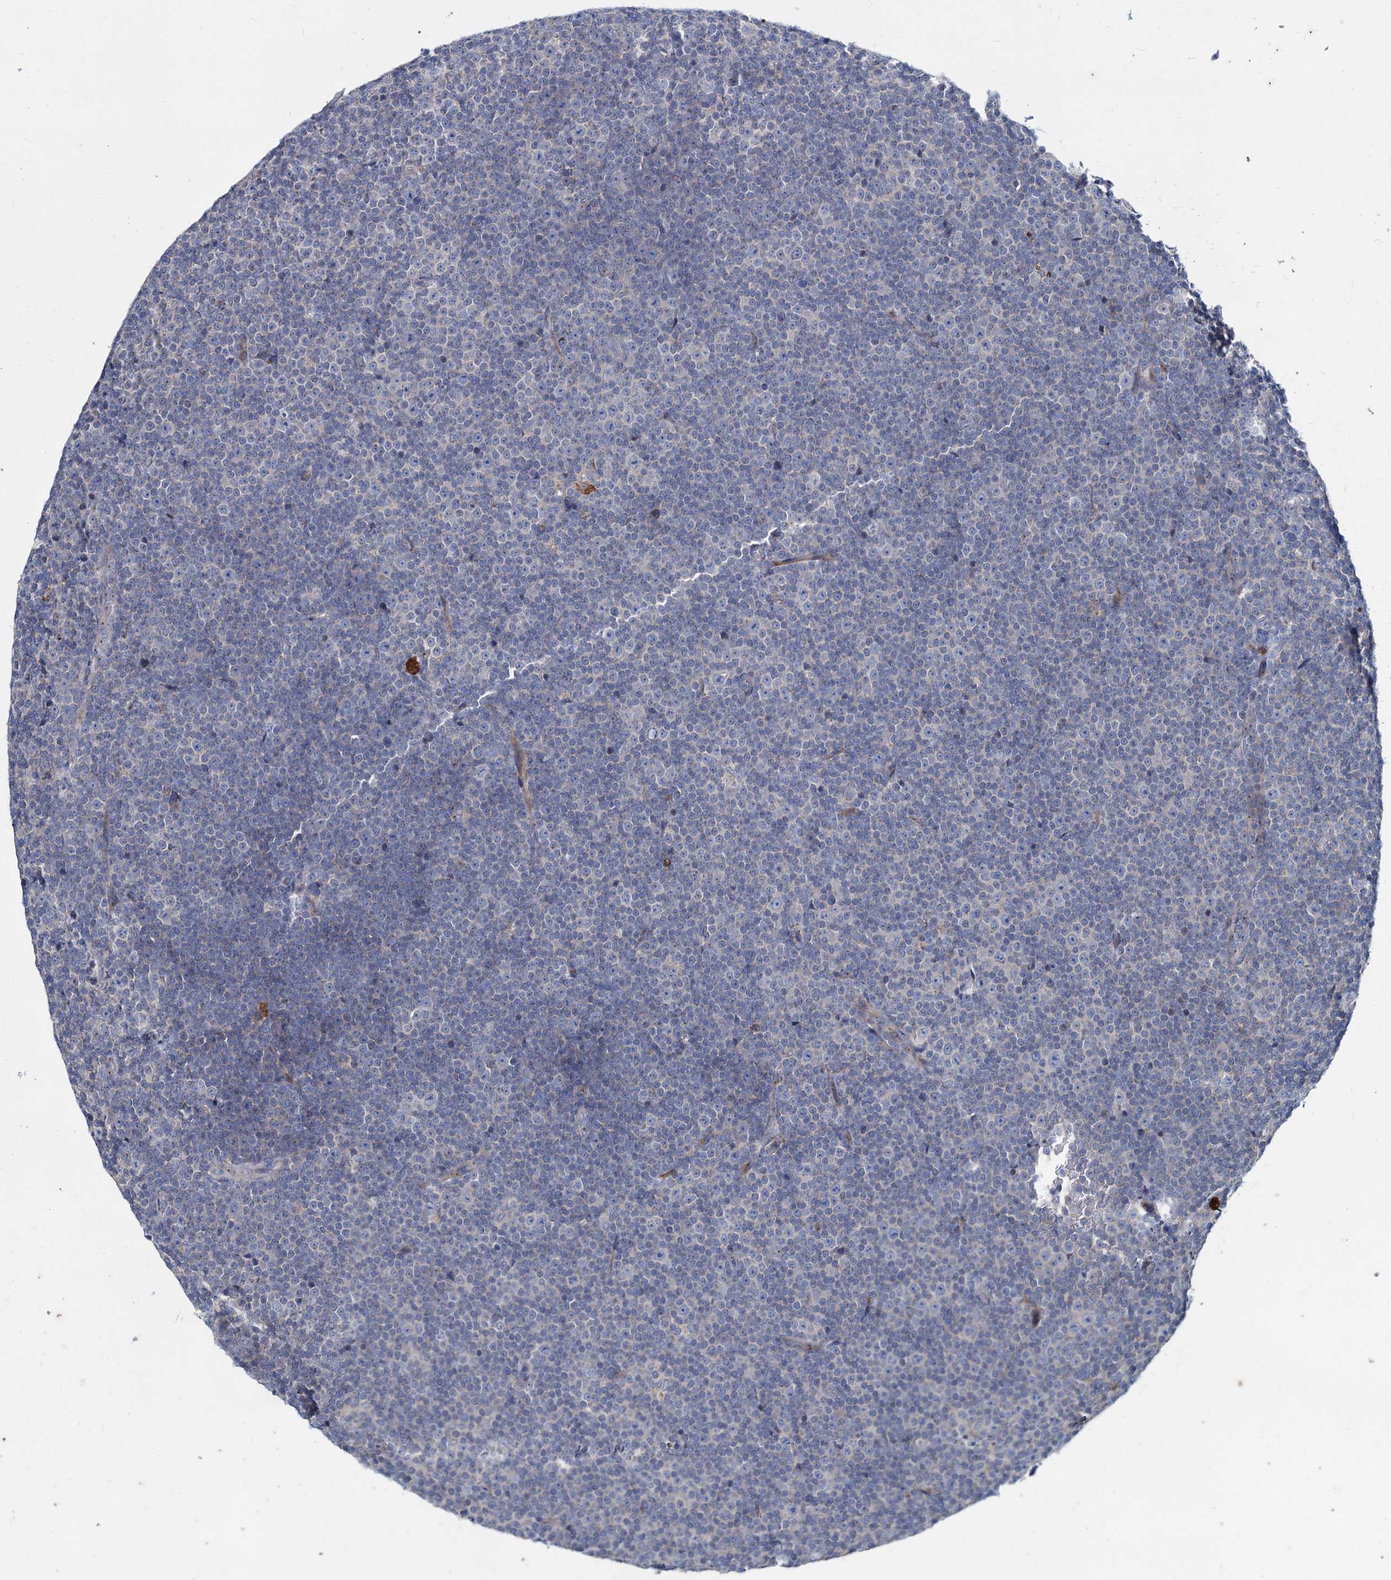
{"staining": {"intensity": "negative", "quantity": "none", "location": "none"}, "tissue": "lymphoma", "cell_type": "Tumor cells", "image_type": "cancer", "snomed": [{"axis": "morphology", "description": "Malignant lymphoma, non-Hodgkin's type, Low grade"}, {"axis": "topography", "description": "Lymph node"}], "caption": "Tumor cells are negative for brown protein staining in lymphoma. (DAB (3,3'-diaminobenzidine) immunohistochemistry with hematoxylin counter stain).", "gene": "AGBL4", "patient": {"sex": "female", "age": 67}}